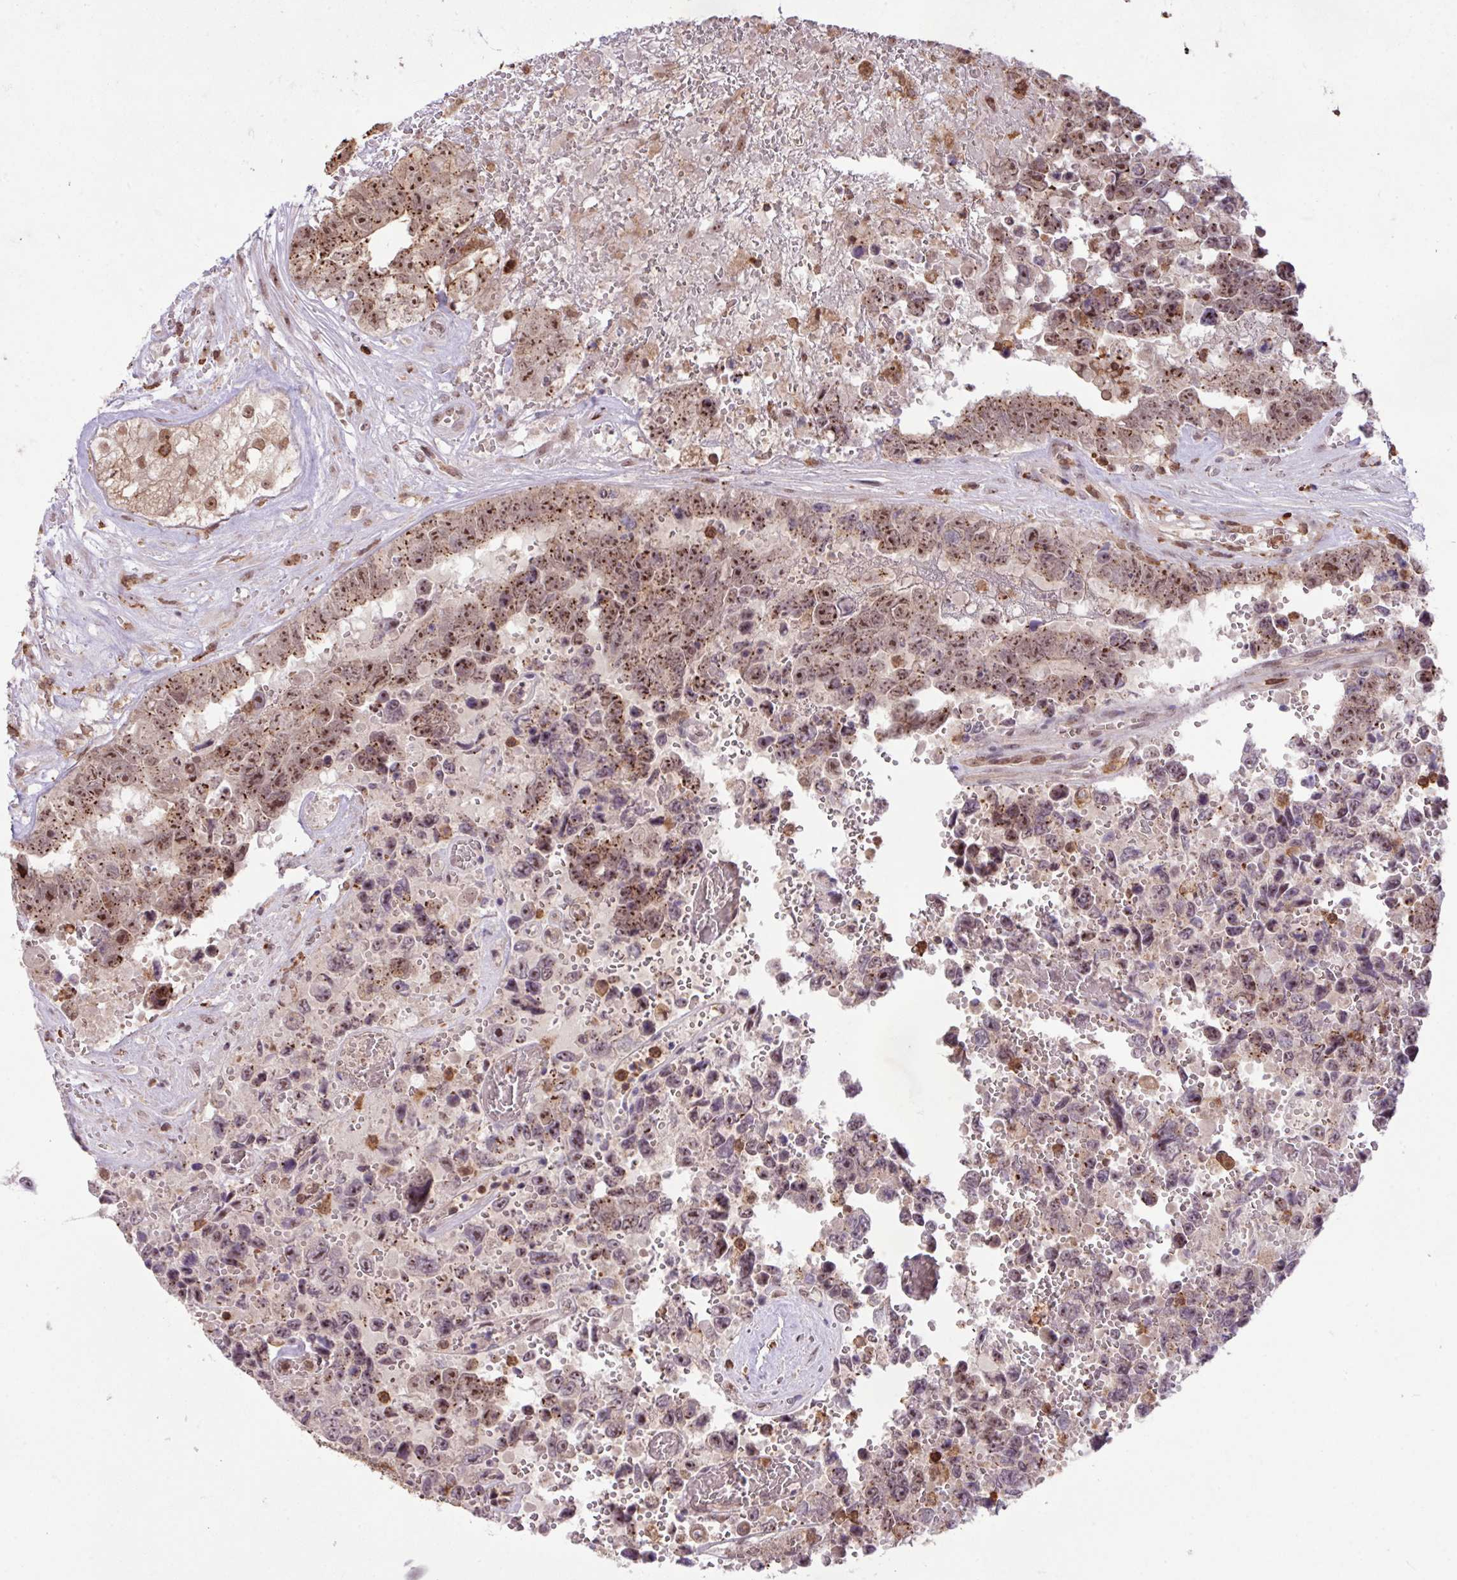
{"staining": {"intensity": "moderate", "quantity": ">75%", "location": "nuclear"}, "tissue": "testis cancer", "cell_type": "Tumor cells", "image_type": "cancer", "snomed": [{"axis": "morphology", "description": "Normal tissue, NOS"}, {"axis": "morphology", "description": "Carcinoma, Embryonal, NOS"}, {"axis": "topography", "description": "Testis"}, {"axis": "topography", "description": "Epididymis"}], "caption": "Protein expression analysis of human embryonal carcinoma (testis) reveals moderate nuclear positivity in about >75% of tumor cells.", "gene": "GON7", "patient": {"sex": "male", "age": 25}}